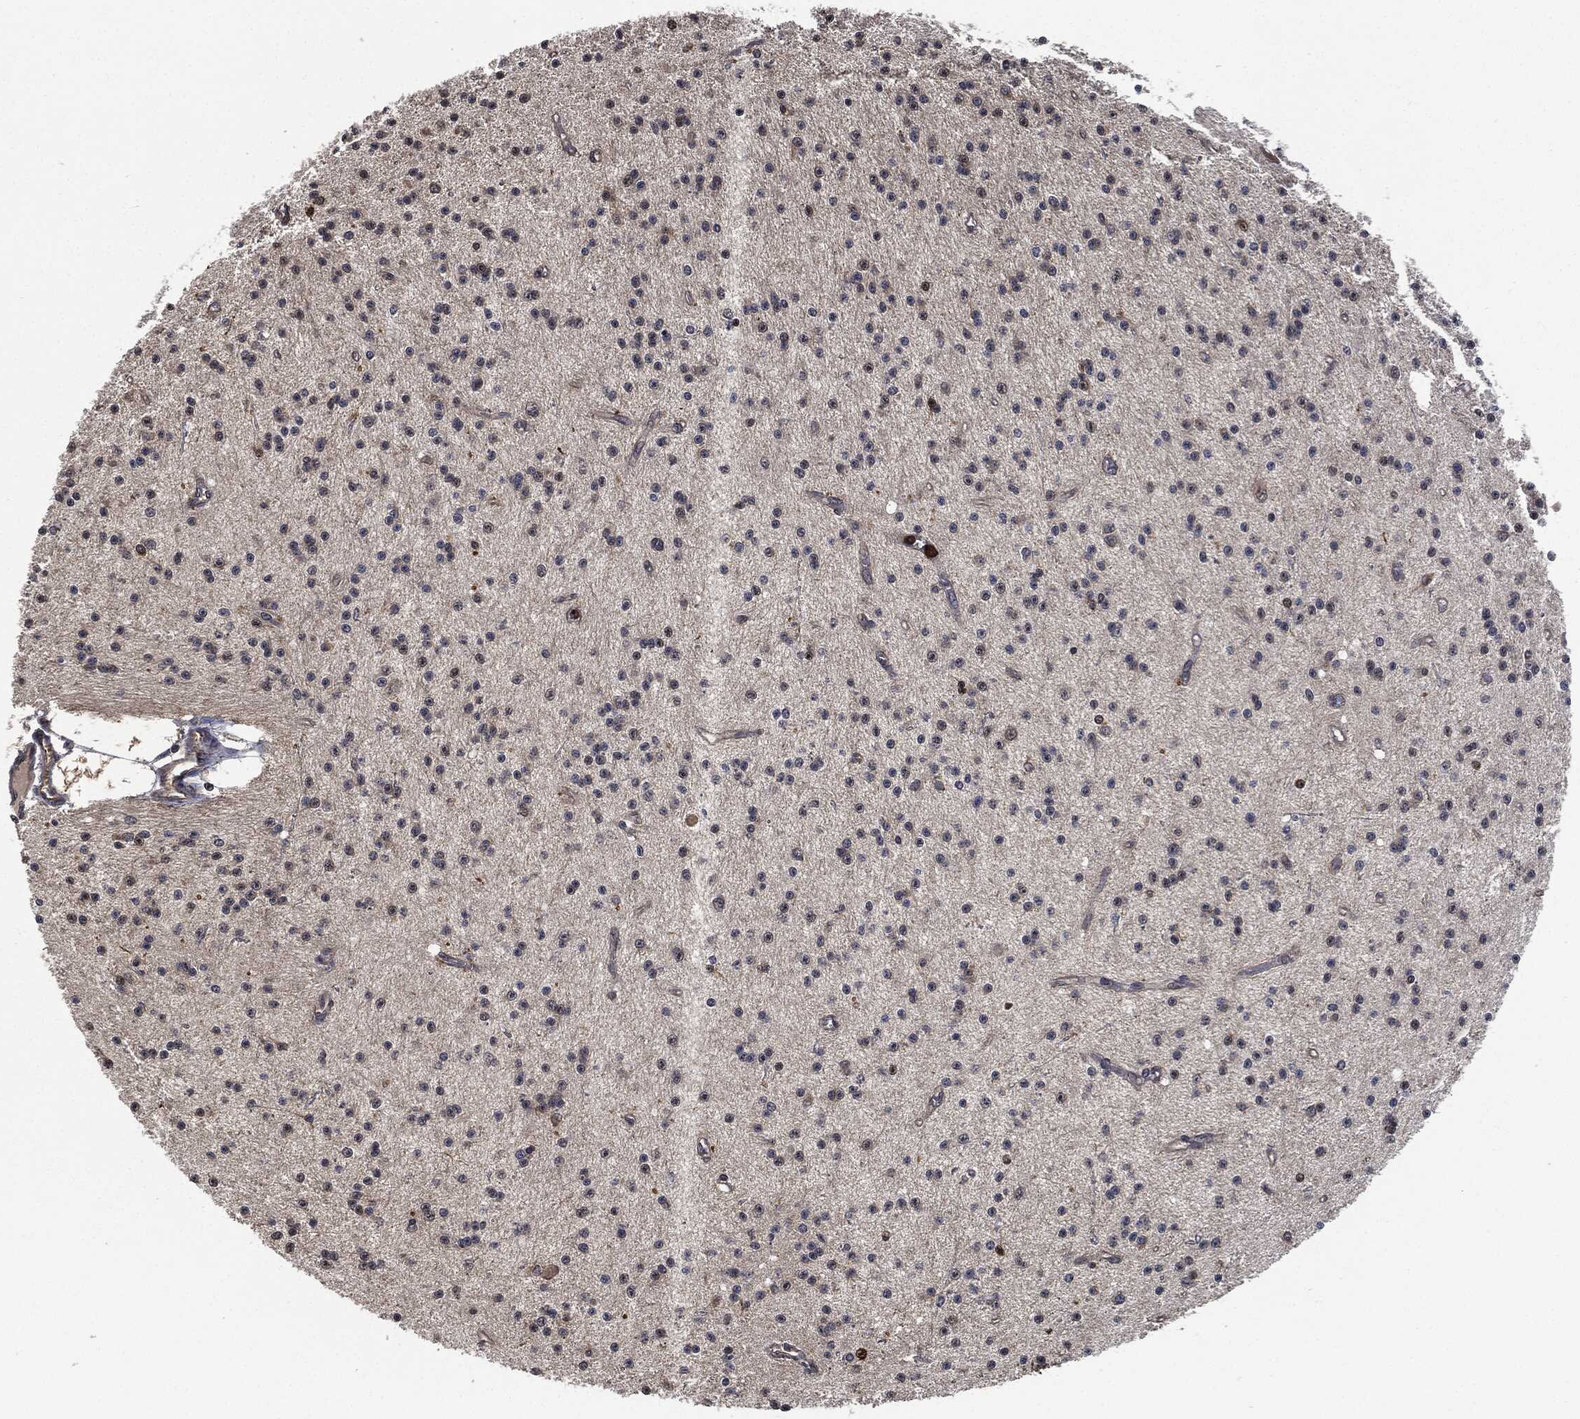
{"staining": {"intensity": "moderate", "quantity": "<25%", "location": "nuclear"}, "tissue": "glioma", "cell_type": "Tumor cells", "image_type": "cancer", "snomed": [{"axis": "morphology", "description": "Glioma, malignant, Low grade"}, {"axis": "topography", "description": "Brain"}], "caption": "High-magnification brightfield microscopy of glioma stained with DAB (3,3'-diaminobenzidine) (brown) and counterstained with hematoxylin (blue). tumor cells exhibit moderate nuclear staining is present in about<25% of cells.", "gene": "S100A9", "patient": {"sex": "male", "age": 27}}